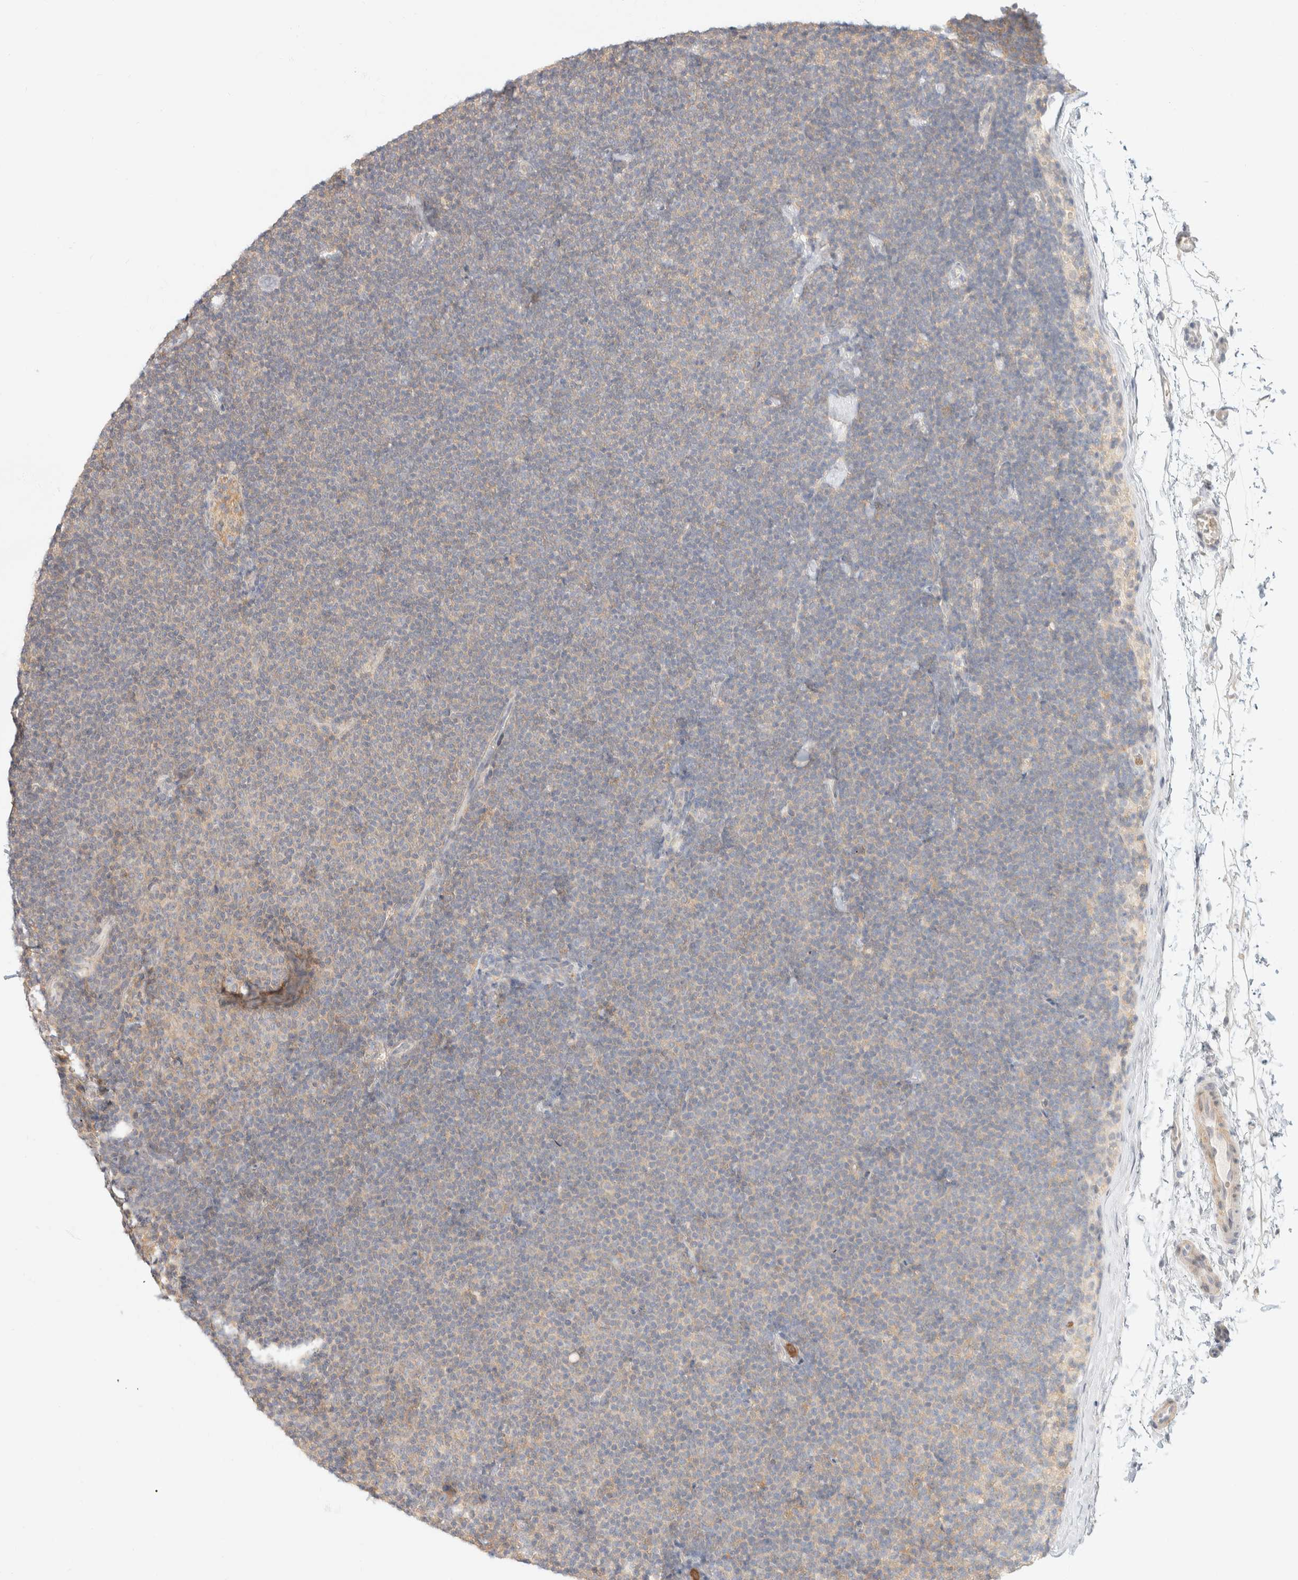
{"staining": {"intensity": "negative", "quantity": "none", "location": "none"}, "tissue": "lymphoma", "cell_type": "Tumor cells", "image_type": "cancer", "snomed": [{"axis": "morphology", "description": "Malignant lymphoma, non-Hodgkin's type, Low grade"}, {"axis": "topography", "description": "Lymph node"}], "caption": "This histopathology image is of malignant lymphoma, non-Hodgkin's type (low-grade) stained with immunohistochemistry to label a protein in brown with the nuclei are counter-stained blue. There is no expression in tumor cells.", "gene": "GPI", "patient": {"sex": "female", "age": 53}}